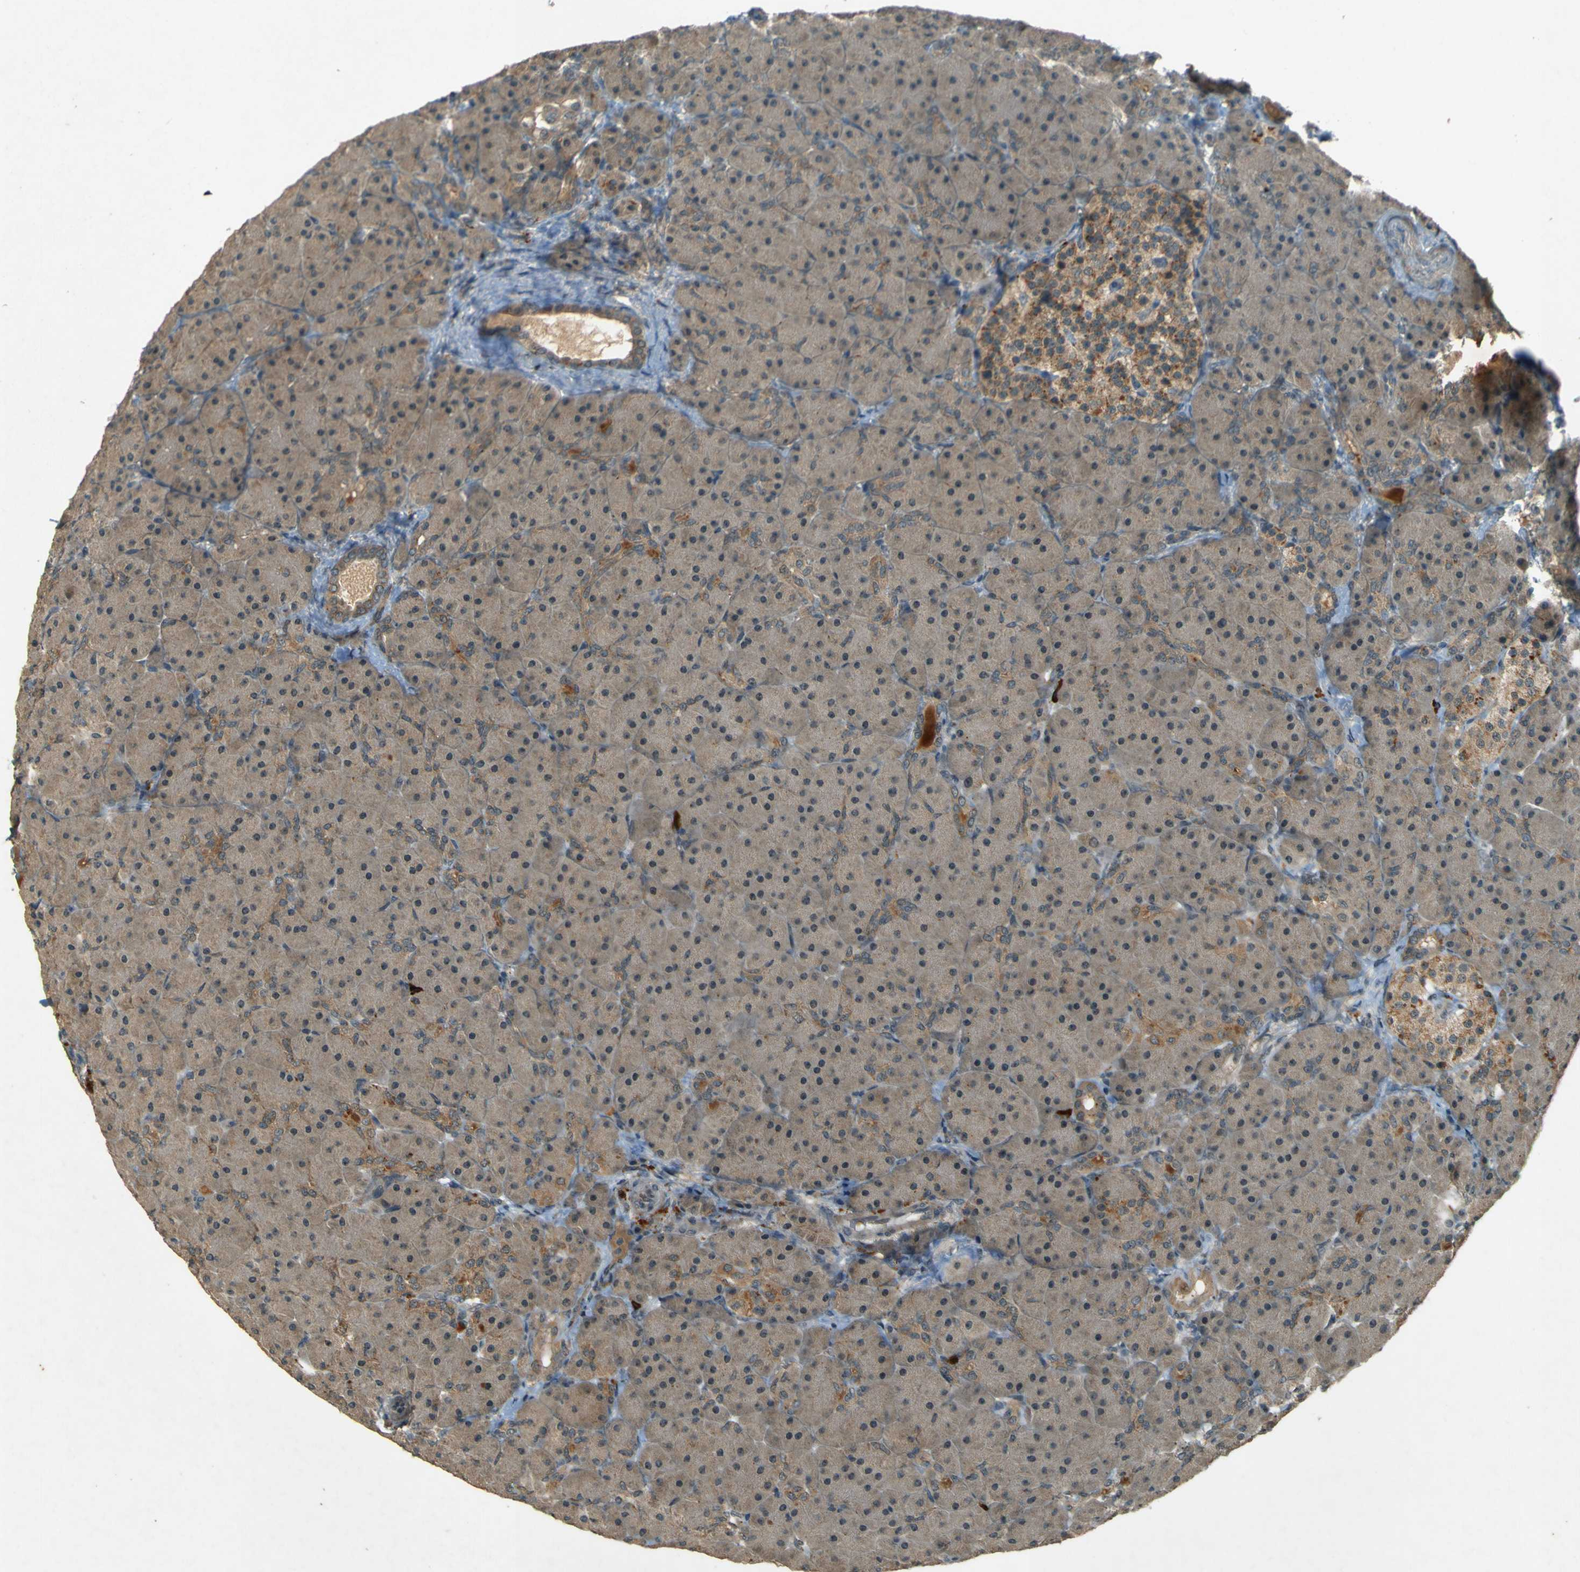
{"staining": {"intensity": "weak", "quantity": ">75%", "location": "cytoplasmic/membranous,nuclear"}, "tissue": "pancreas", "cell_type": "Exocrine glandular cells", "image_type": "normal", "snomed": [{"axis": "morphology", "description": "Normal tissue, NOS"}, {"axis": "topography", "description": "Pancreas"}], "caption": "Brown immunohistochemical staining in benign human pancreas exhibits weak cytoplasmic/membranous,nuclear expression in approximately >75% of exocrine glandular cells. The staining is performed using DAB brown chromogen to label protein expression. The nuclei are counter-stained blue using hematoxylin.", "gene": "MPDZ", "patient": {"sex": "male", "age": 66}}